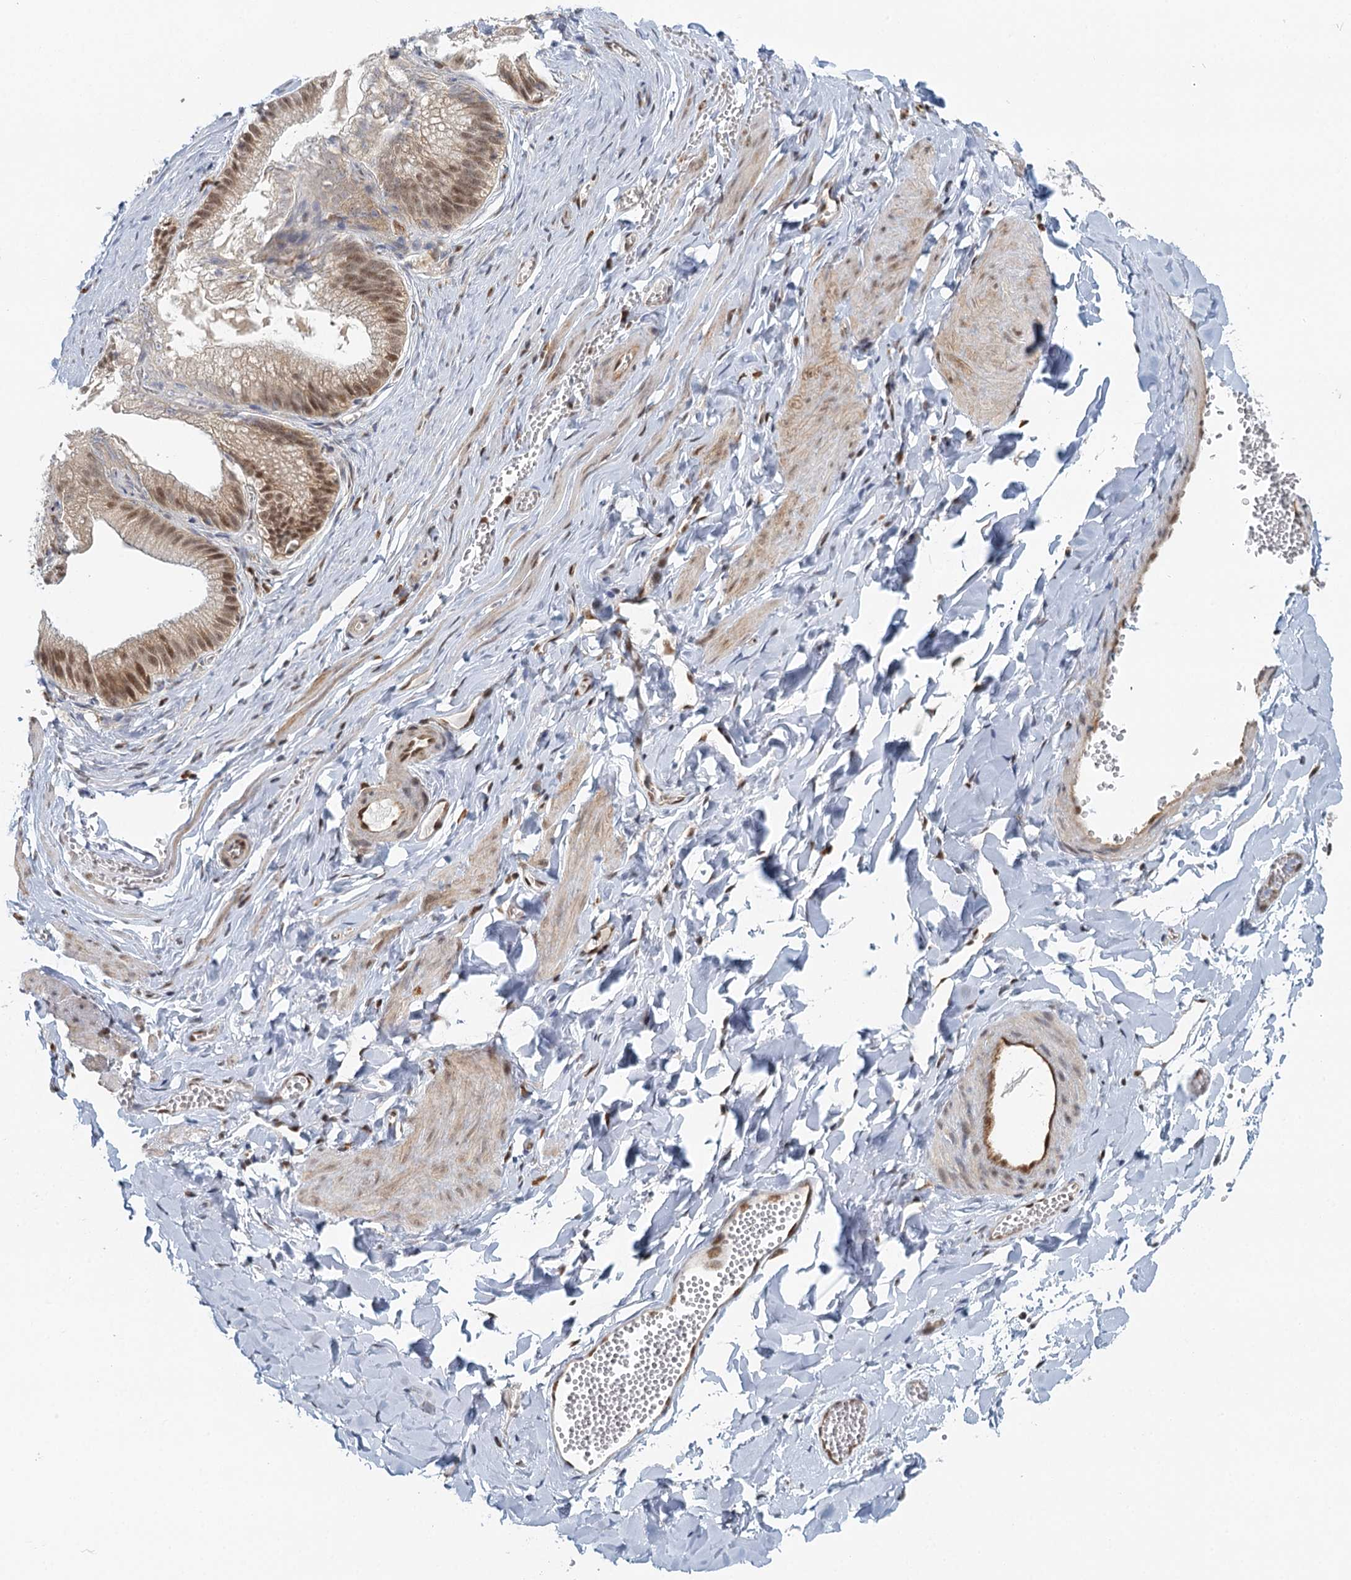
{"staining": {"intensity": "strong", "quantity": "<25%", "location": "nuclear"}, "tissue": "adipose tissue", "cell_type": "Adipocytes", "image_type": "normal", "snomed": [{"axis": "morphology", "description": "Normal tissue, NOS"}, {"axis": "topography", "description": "Gallbladder"}, {"axis": "topography", "description": "Peripheral nerve tissue"}], "caption": "This photomicrograph exhibits immunohistochemistry staining of unremarkable adipose tissue, with medium strong nuclear expression in approximately <25% of adipocytes.", "gene": "GPATCH11", "patient": {"sex": "male", "age": 38}}